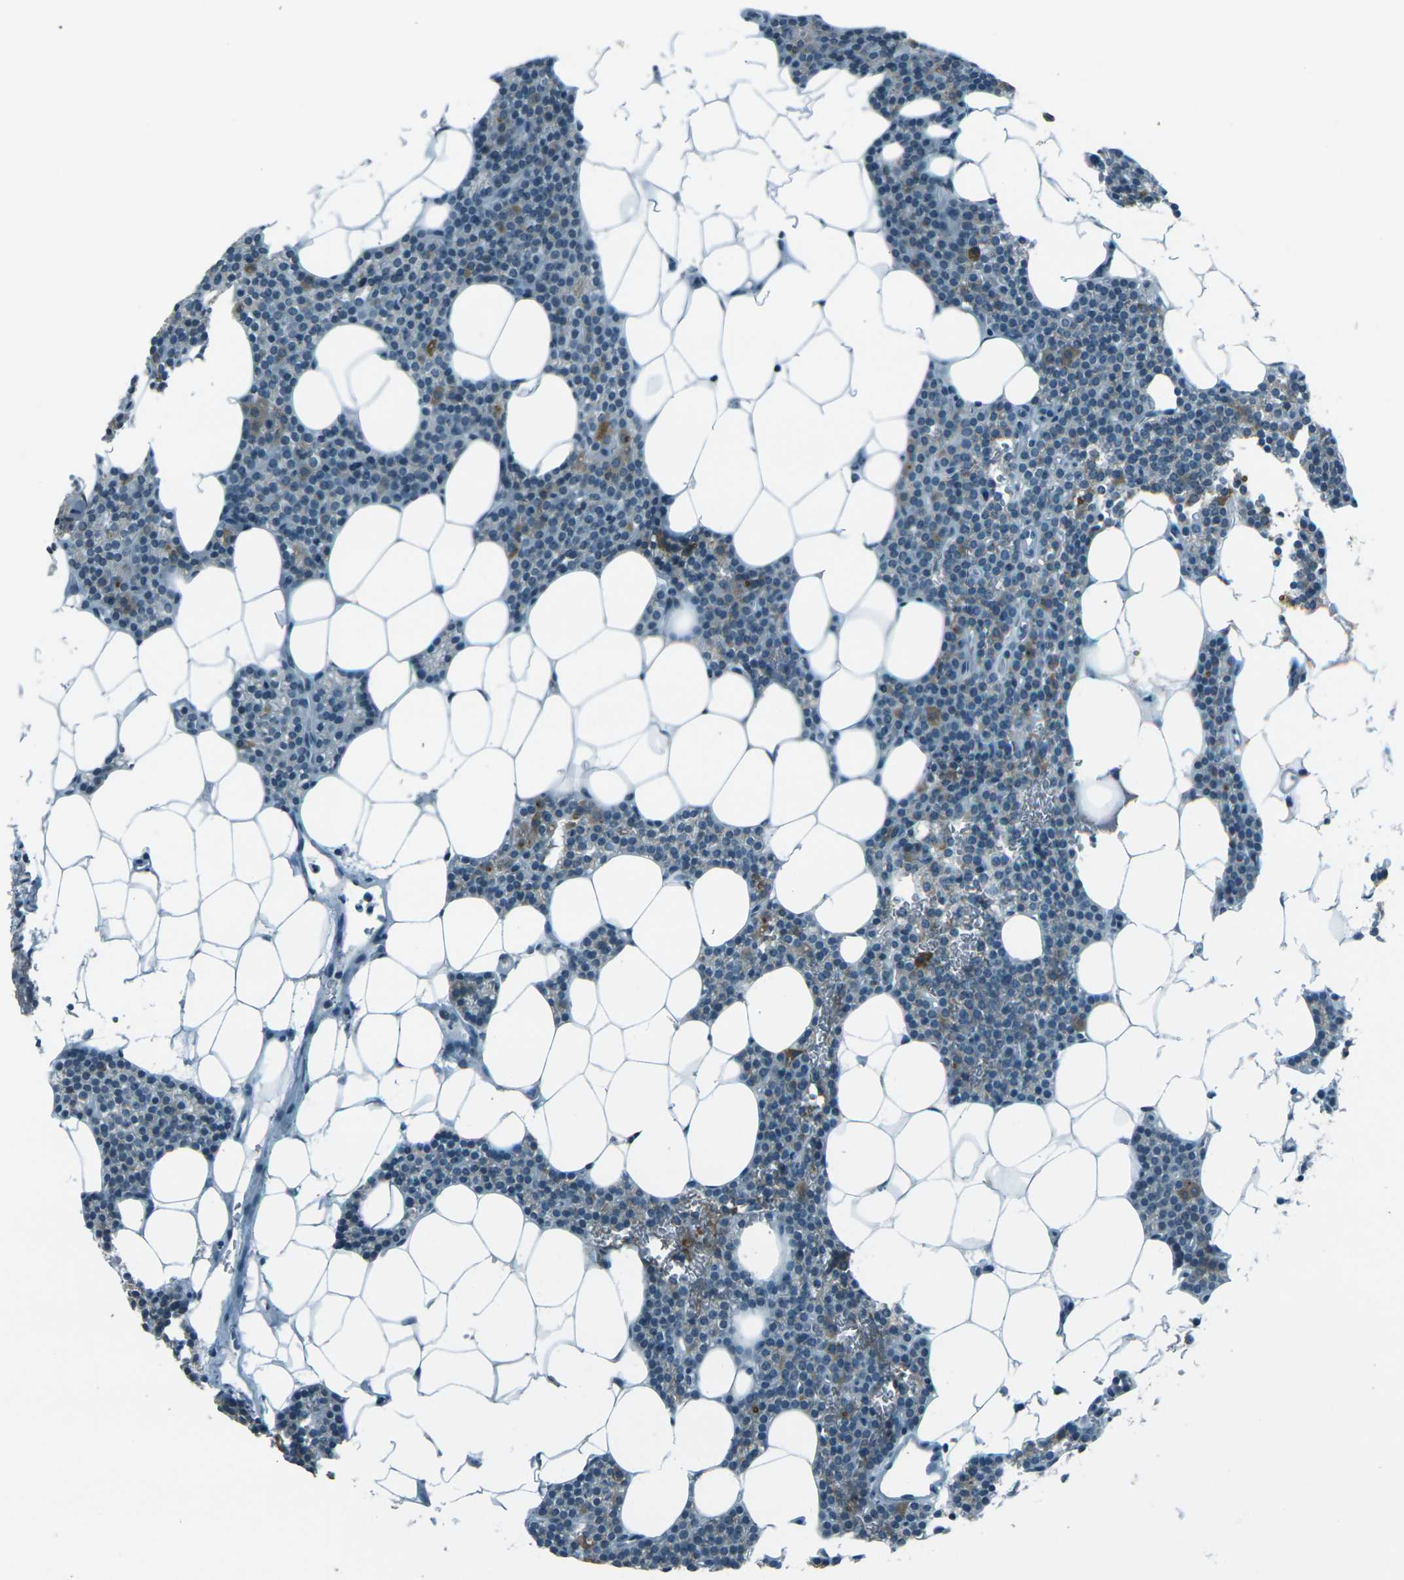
{"staining": {"intensity": "weak", "quantity": ">75%", "location": "cytoplasmic/membranous"}, "tissue": "parathyroid gland", "cell_type": "Glandular cells", "image_type": "normal", "snomed": [{"axis": "morphology", "description": "Normal tissue, NOS"}, {"axis": "morphology", "description": "Adenoma, NOS"}, {"axis": "topography", "description": "Parathyroid gland"}], "caption": "Parathyroid gland stained for a protein (brown) exhibits weak cytoplasmic/membranous positive staining in approximately >75% of glandular cells.", "gene": "H2BC1", "patient": {"sex": "female", "age": 51}}